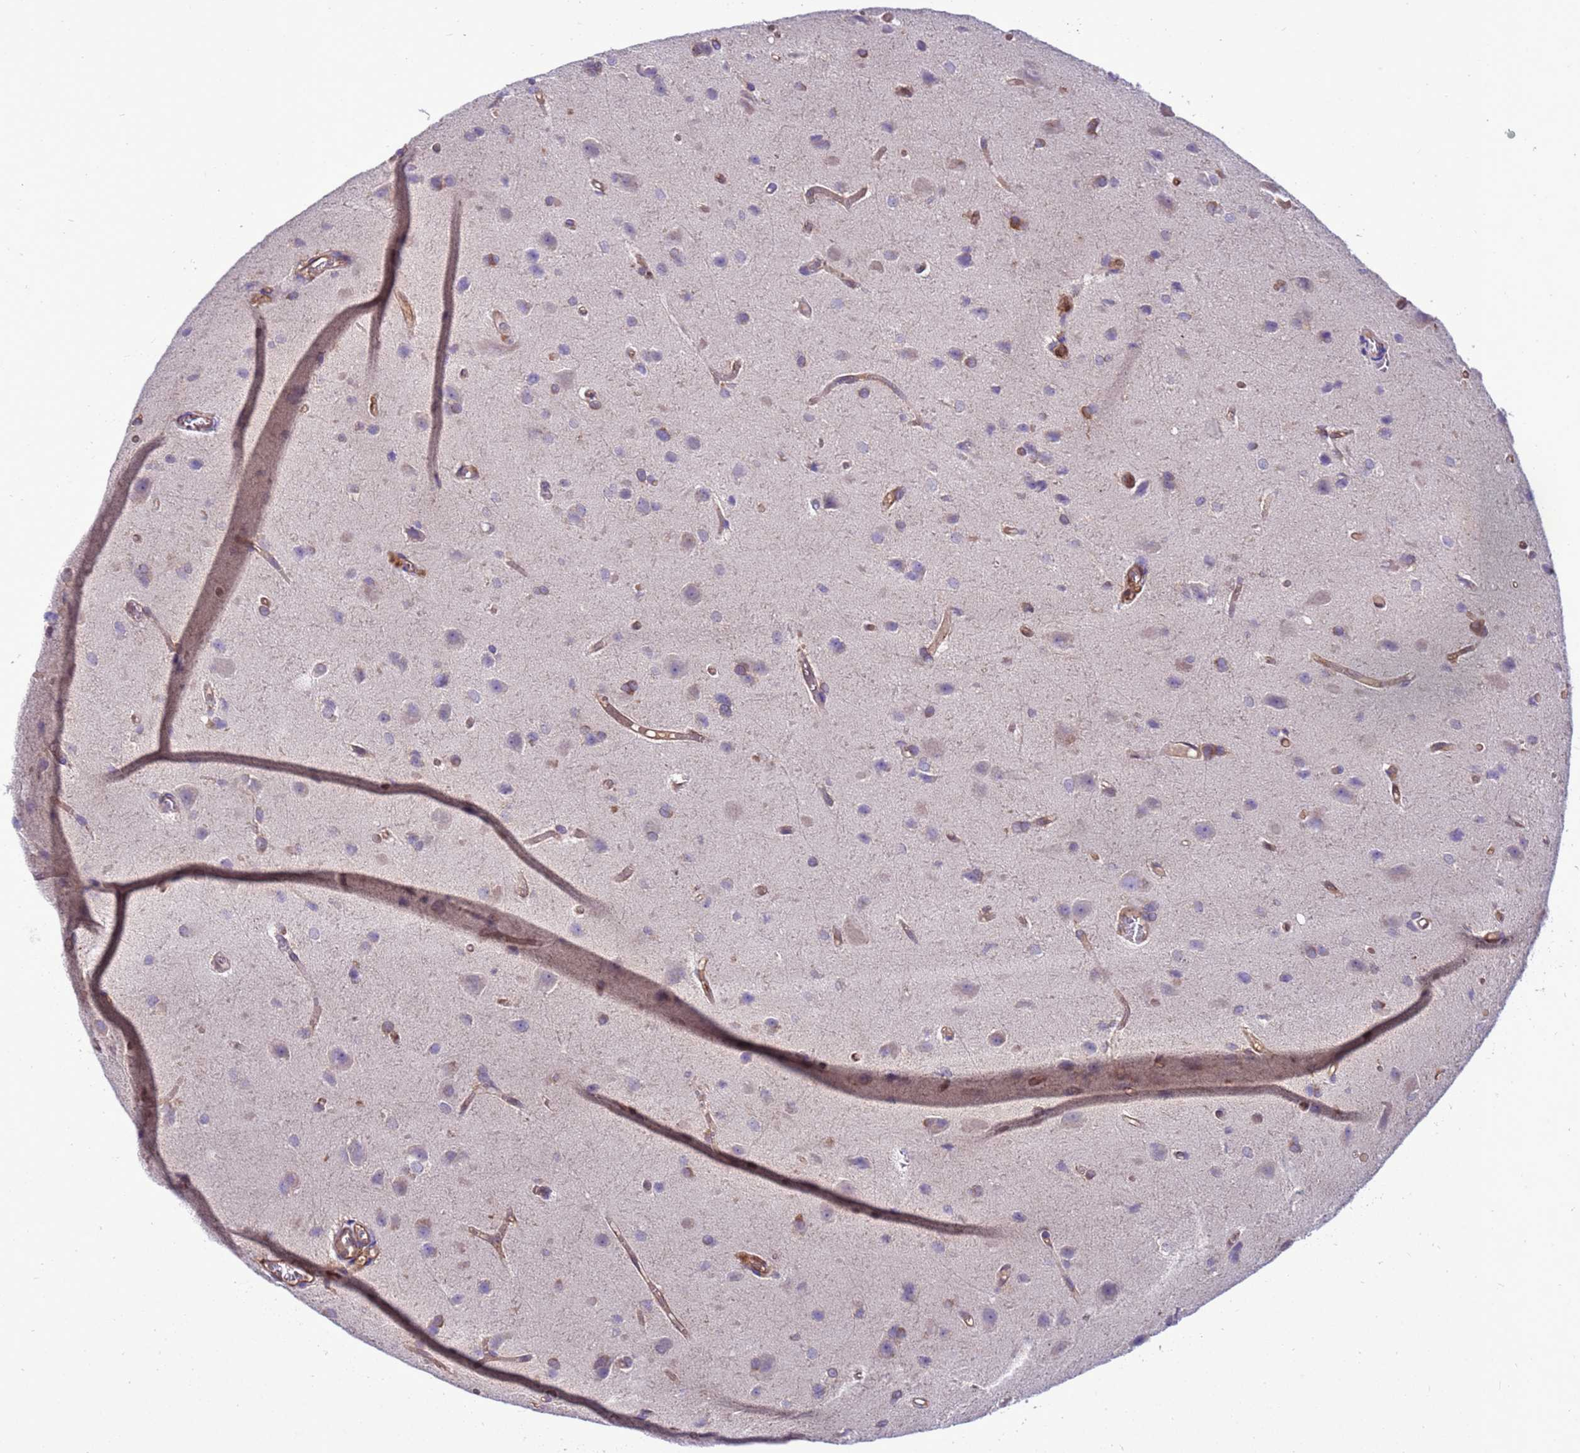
{"staining": {"intensity": "weak", "quantity": "<25%", "location": "cytoplasmic/membranous"}, "tissue": "glioma", "cell_type": "Tumor cells", "image_type": "cancer", "snomed": [{"axis": "morphology", "description": "Glioma, malignant, High grade"}, {"axis": "topography", "description": "Brain"}], "caption": "Photomicrograph shows no significant protein positivity in tumor cells of malignant glioma (high-grade). (DAB (3,3'-diaminobenzidine) immunohistochemistry (IHC), high magnification).", "gene": "RABEP2", "patient": {"sex": "female", "age": 50}}